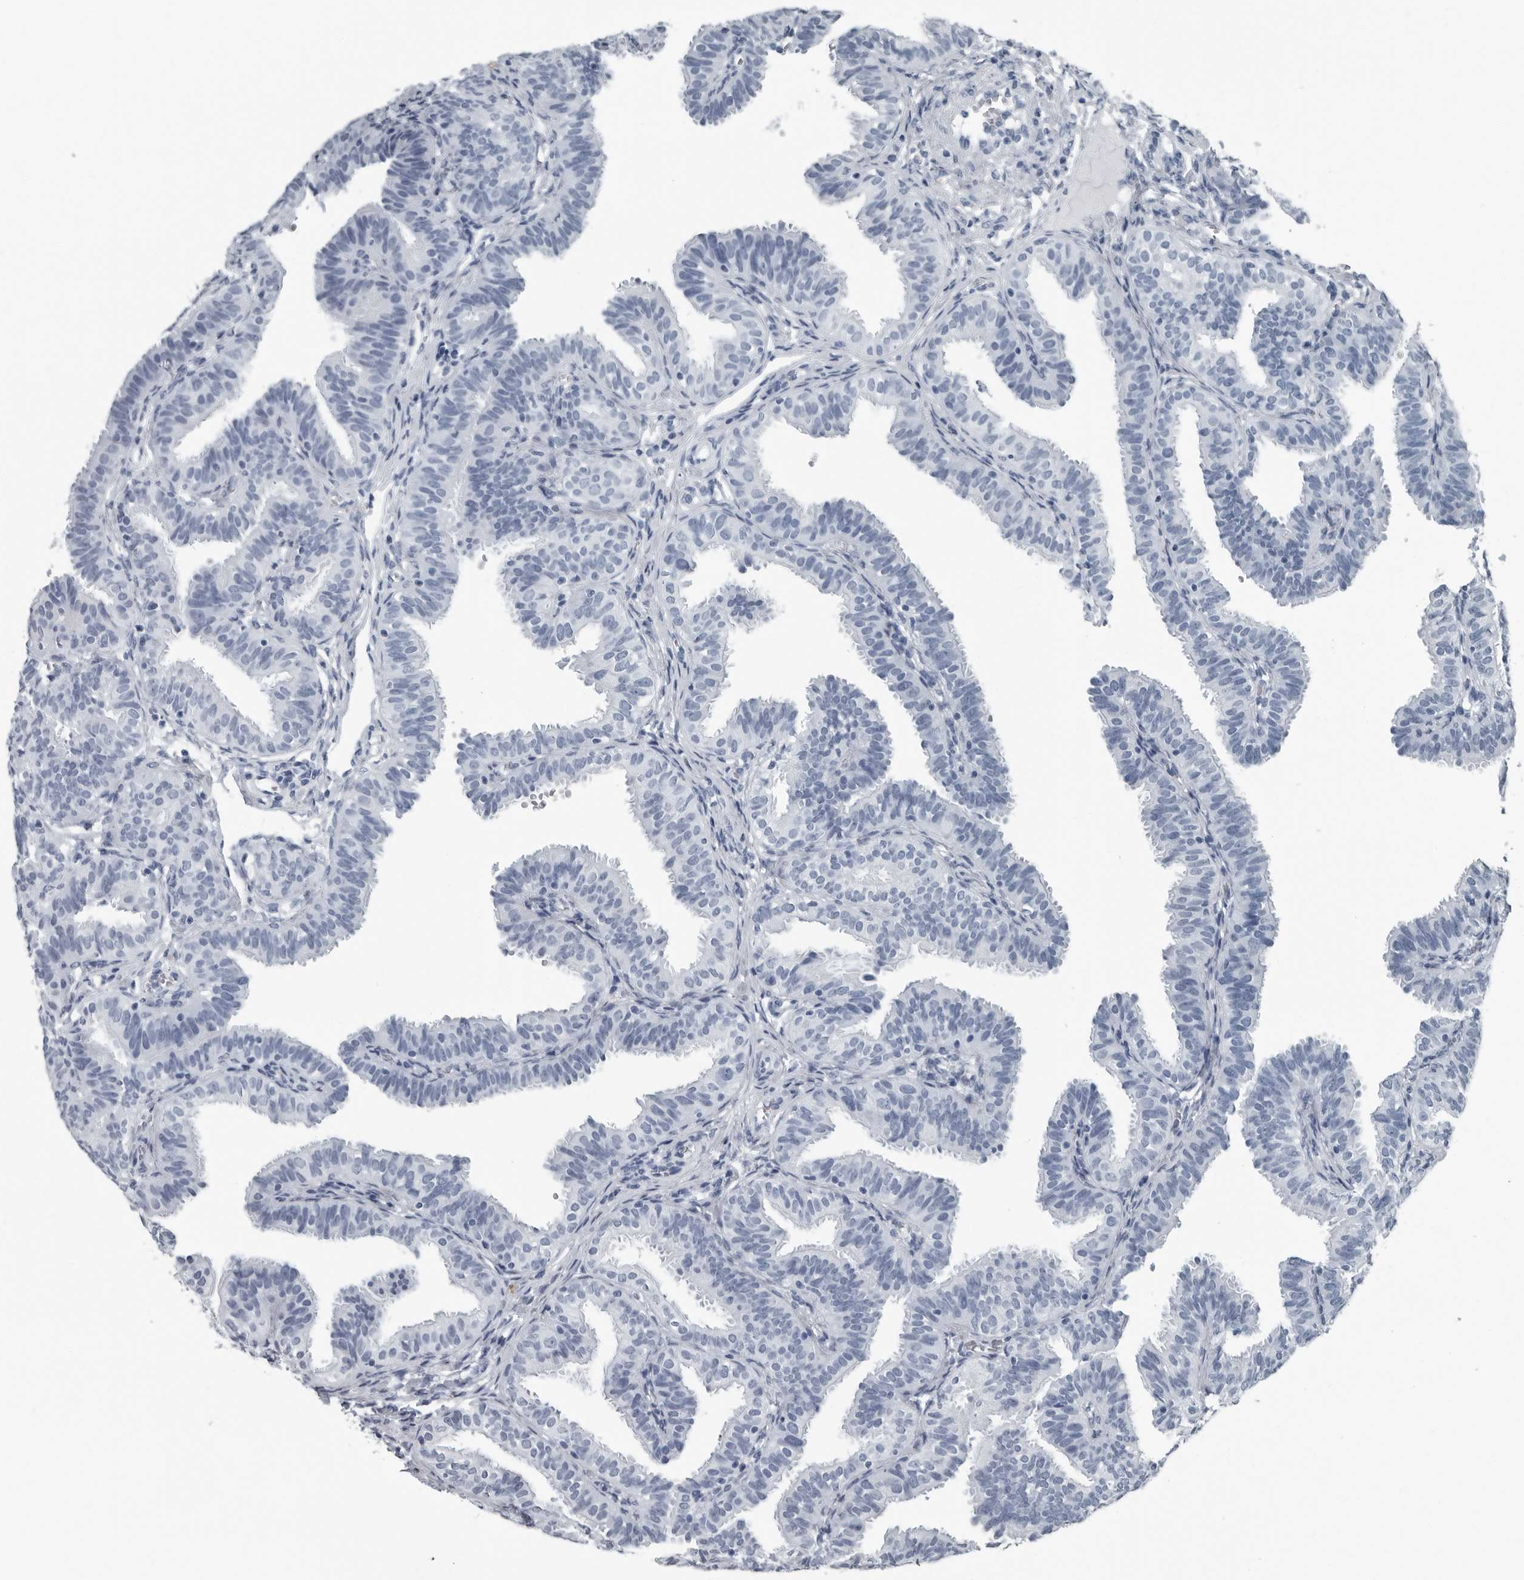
{"staining": {"intensity": "negative", "quantity": "none", "location": "none"}, "tissue": "fallopian tube", "cell_type": "Glandular cells", "image_type": "normal", "snomed": [{"axis": "morphology", "description": "Normal tissue, NOS"}, {"axis": "topography", "description": "Fallopian tube"}], "caption": "The photomicrograph exhibits no significant positivity in glandular cells of fallopian tube.", "gene": "PRSS1", "patient": {"sex": "female", "age": 35}}